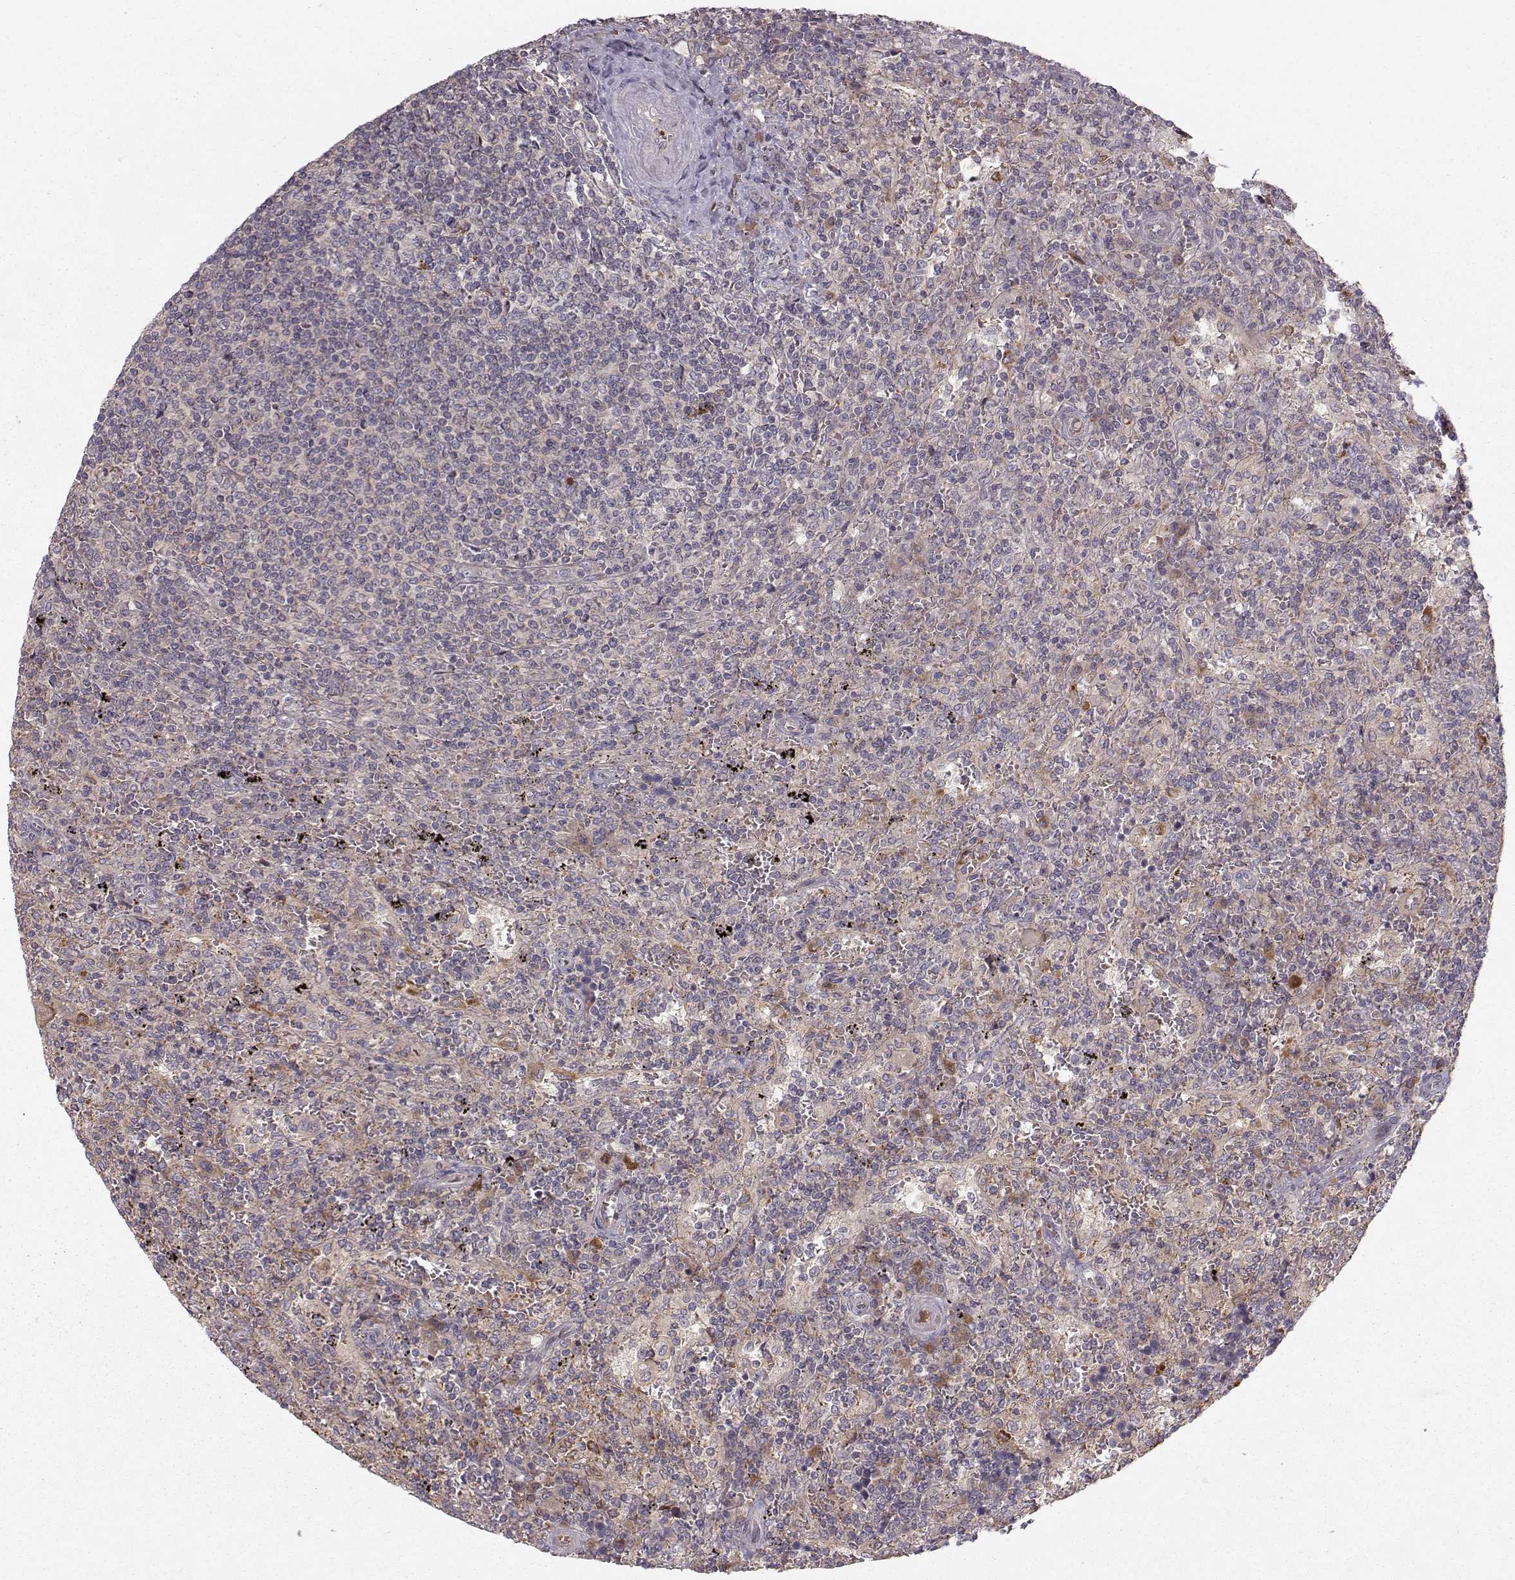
{"staining": {"intensity": "weak", "quantity": "25%-75%", "location": "cytoplasmic/membranous"}, "tissue": "lymphoma", "cell_type": "Tumor cells", "image_type": "cancer", "snomed": [{"axis": "morphology", "description": "Malignant lymphoma, non-Hodgkin's type, Low grade"}, {"axis": "topography", "description": "Spleen"}], "caption": "Brown immunohistochemical staining in malignant lymphoma, non-Hodgkin's type (low-grade) exhibits weak cytoplasmic/membranous expression in about 25%-75% of tumor cells. Nuclei are stained in blue.", "gene": "WNT6", "patient": {"sex": "male", "age": 62}}